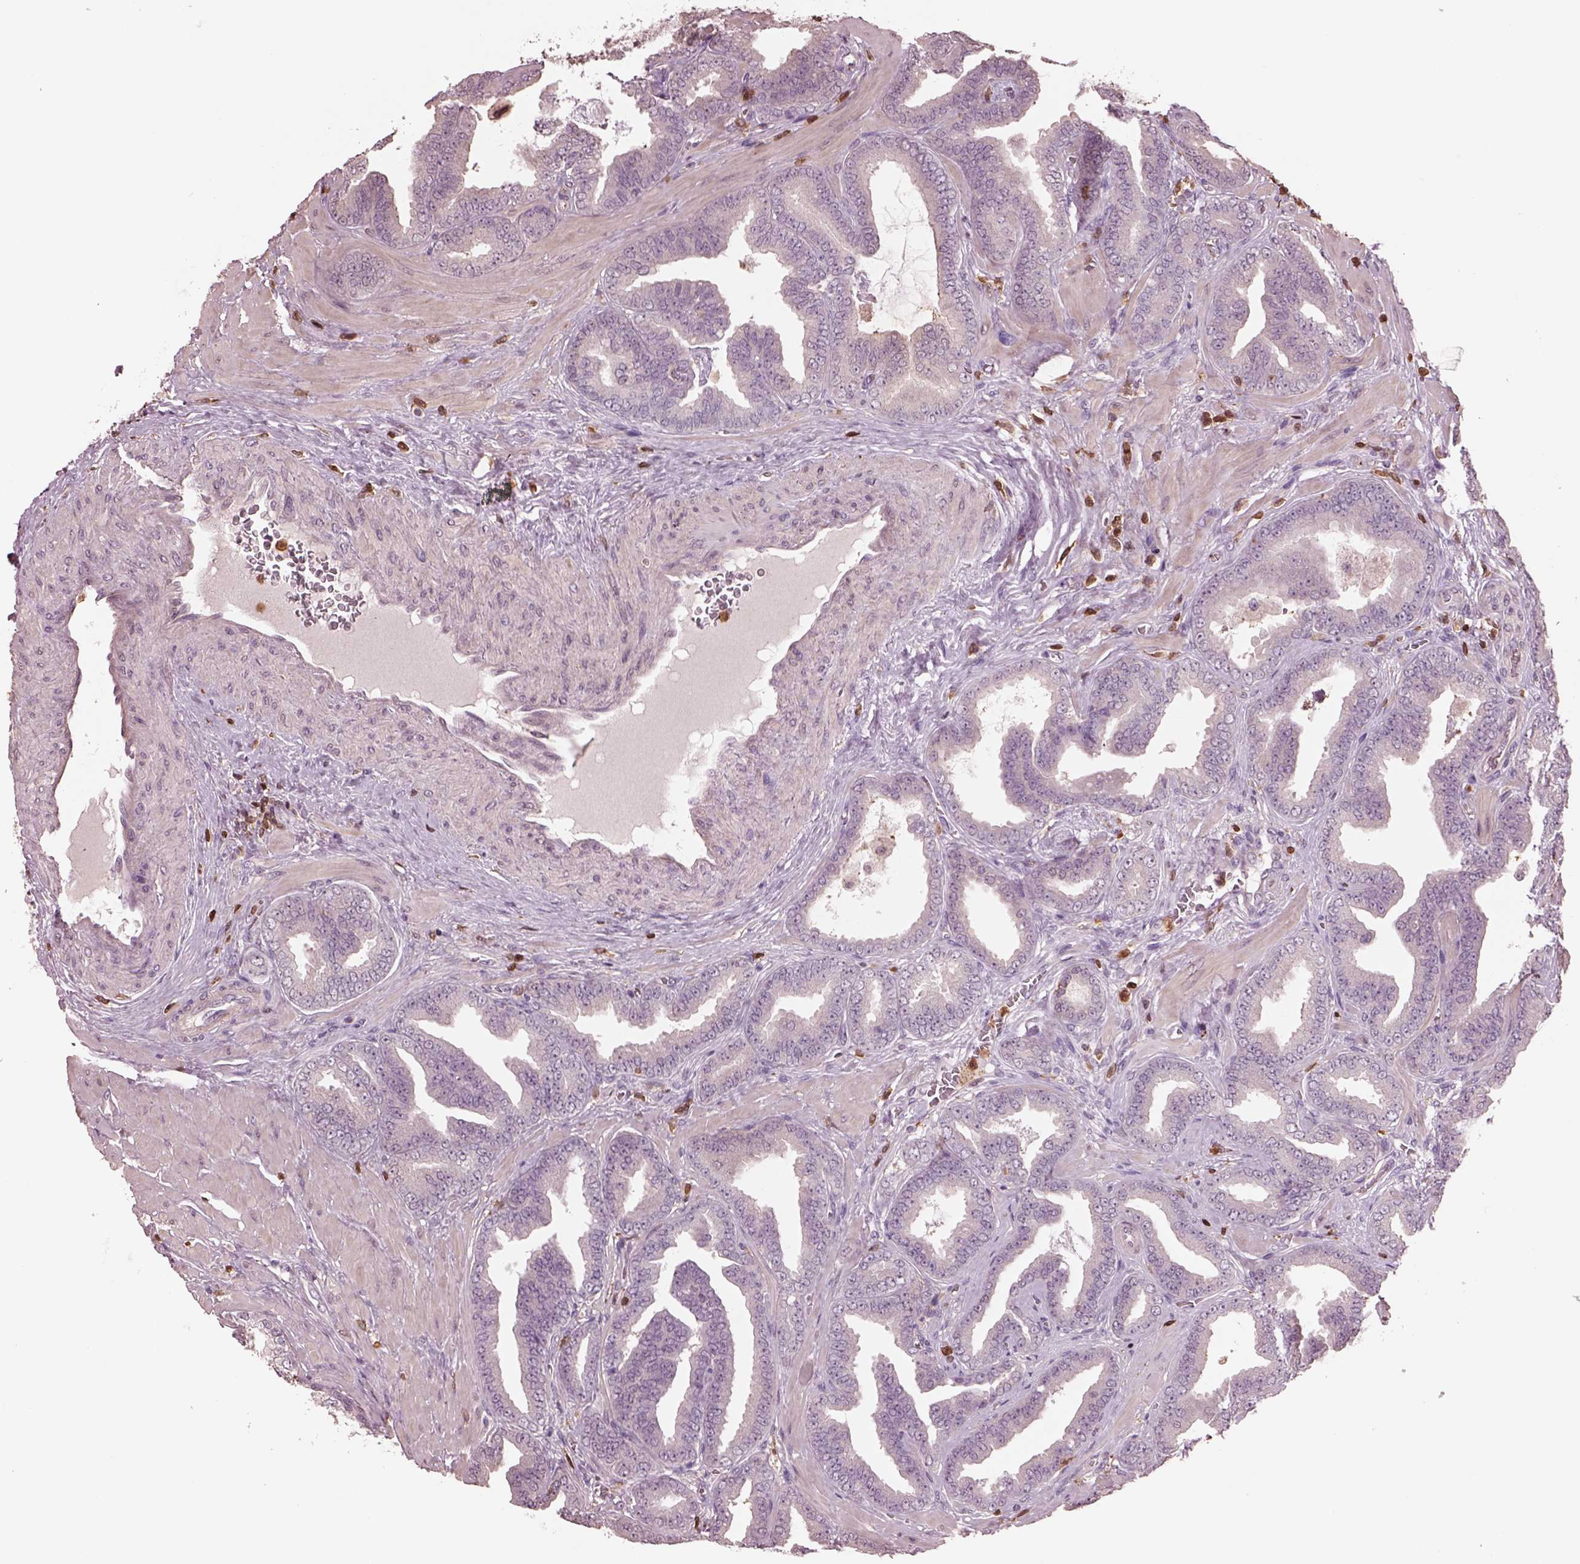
{"staining": {"intensity": "weak", "quantity": "25%-75%", "location": "cytoplasmic/membranous"}, "tissue": "prostate cancer", "cell_type": "Tumor cells", "image_type": "cancer", "snomed": [{"axis": "morphology", "description": "Adenocarcinoma, Low grade"}, {"axis": "topography", "description": "Prostate"}], "caption": "The immunohistochemical stain labels weak cytoplasmic/membranous positivity in tumor cells of low-grade adenocarcinoma (prostate) tissue.", "gene": "IL31RA", "patient": {"sex": "male", "age": 63}}